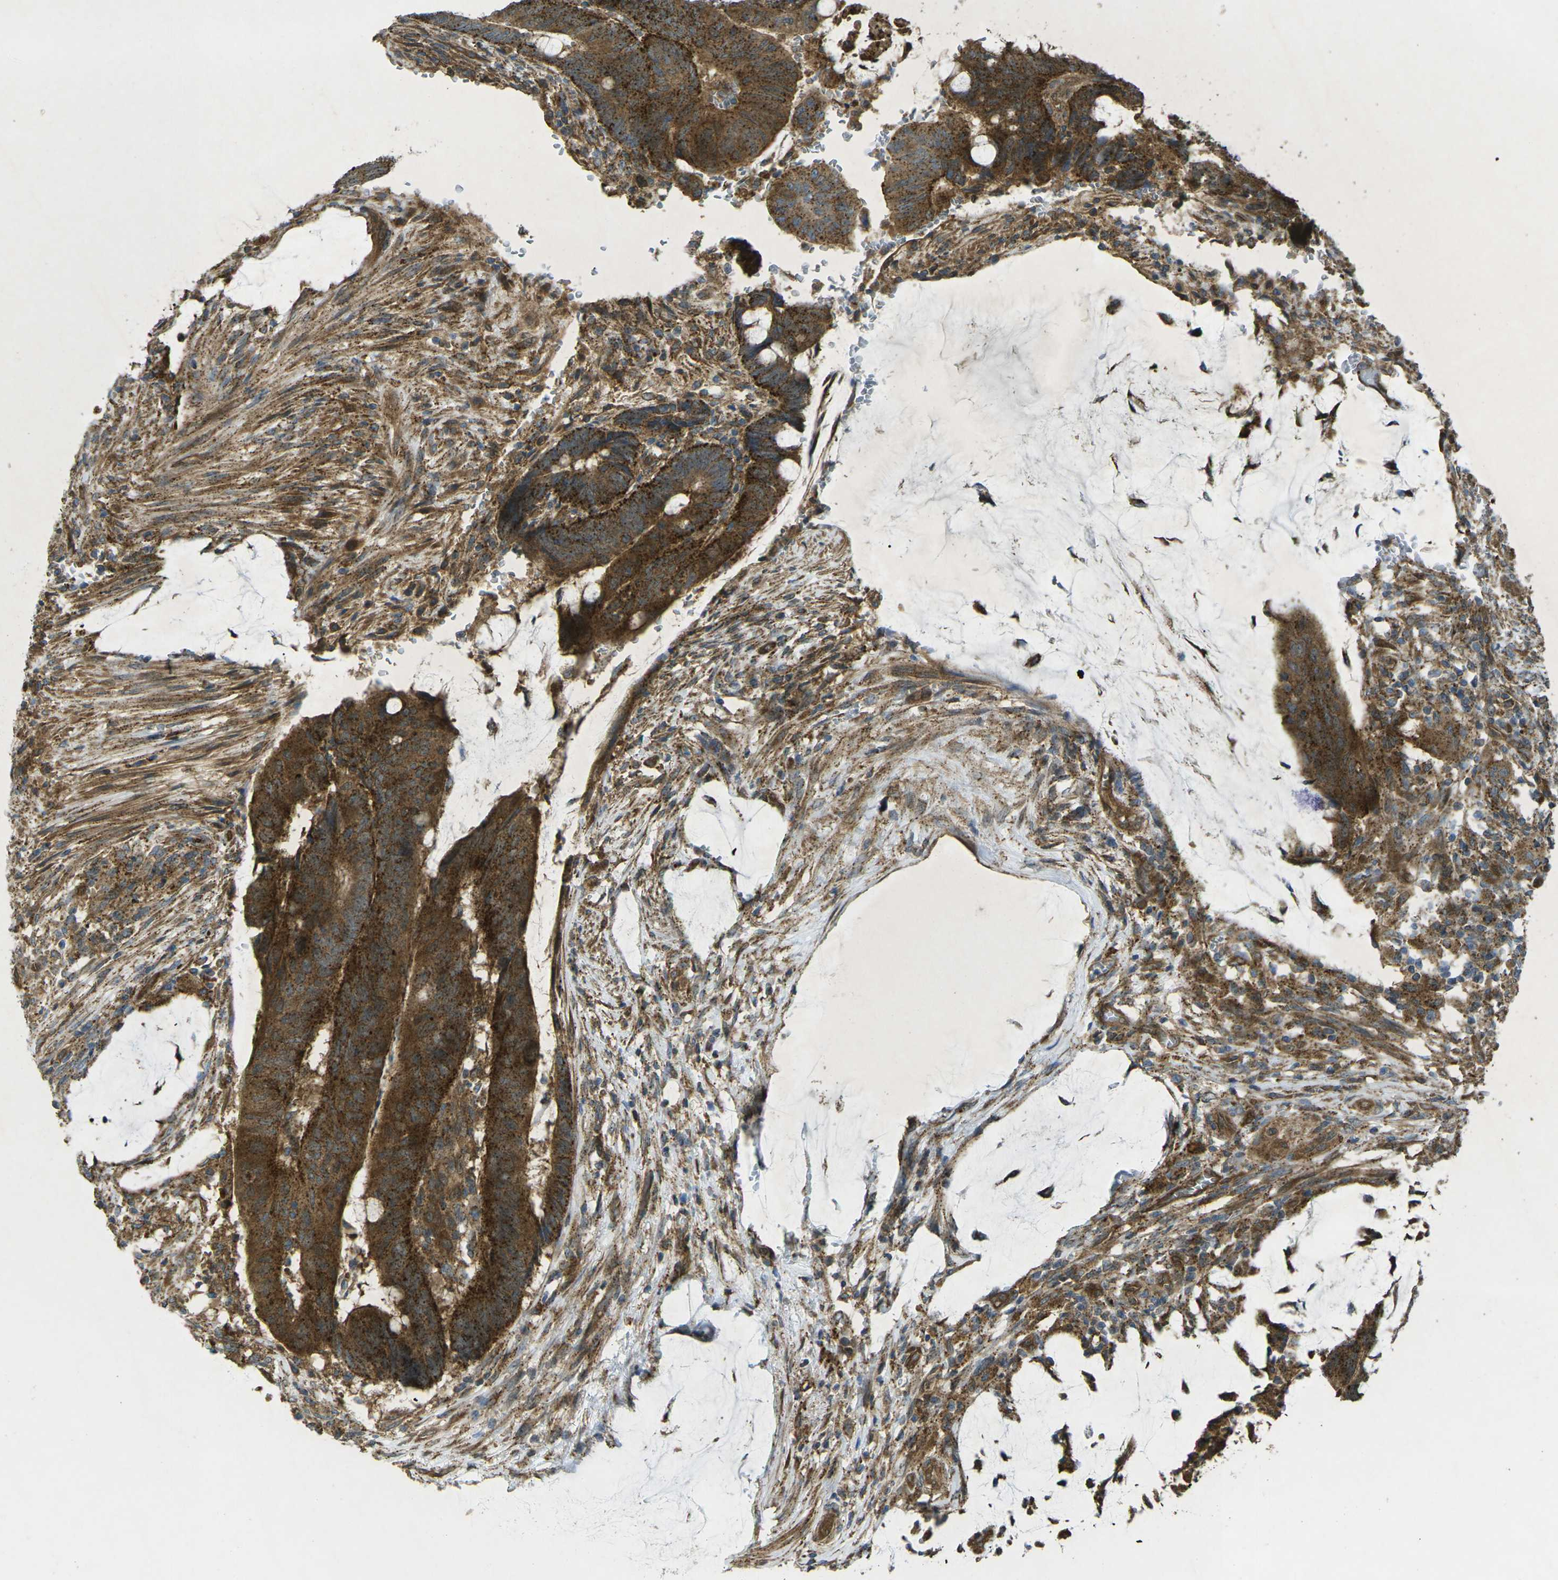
{"staining": {"intensity": "strong", "quantity": ">75%", "location": "cytoplasmic/membranous"}, "tissue": "colorectal cancer", "cell_type": "Tumor cells", "image_type": "cancer", "snomed": [{"axis": "morphology", "description": "Normal tissue, NOS"}, {"axis": "morphology", "description": "Adenocarcinoma, NOS"}, {"axis": "topography", "description": "Rectum"}], "caption": "High-magnification brightfield microscopy of colorectal cancer stained with DAB (brown) and counterstained with hematoxylin (blue). tumor cells exhibit strong cytoplasmic/membranous positivity is present in about>75% of cells.", "gene": "CHMP3", "patient": {"sex": "male", "age": 92}}